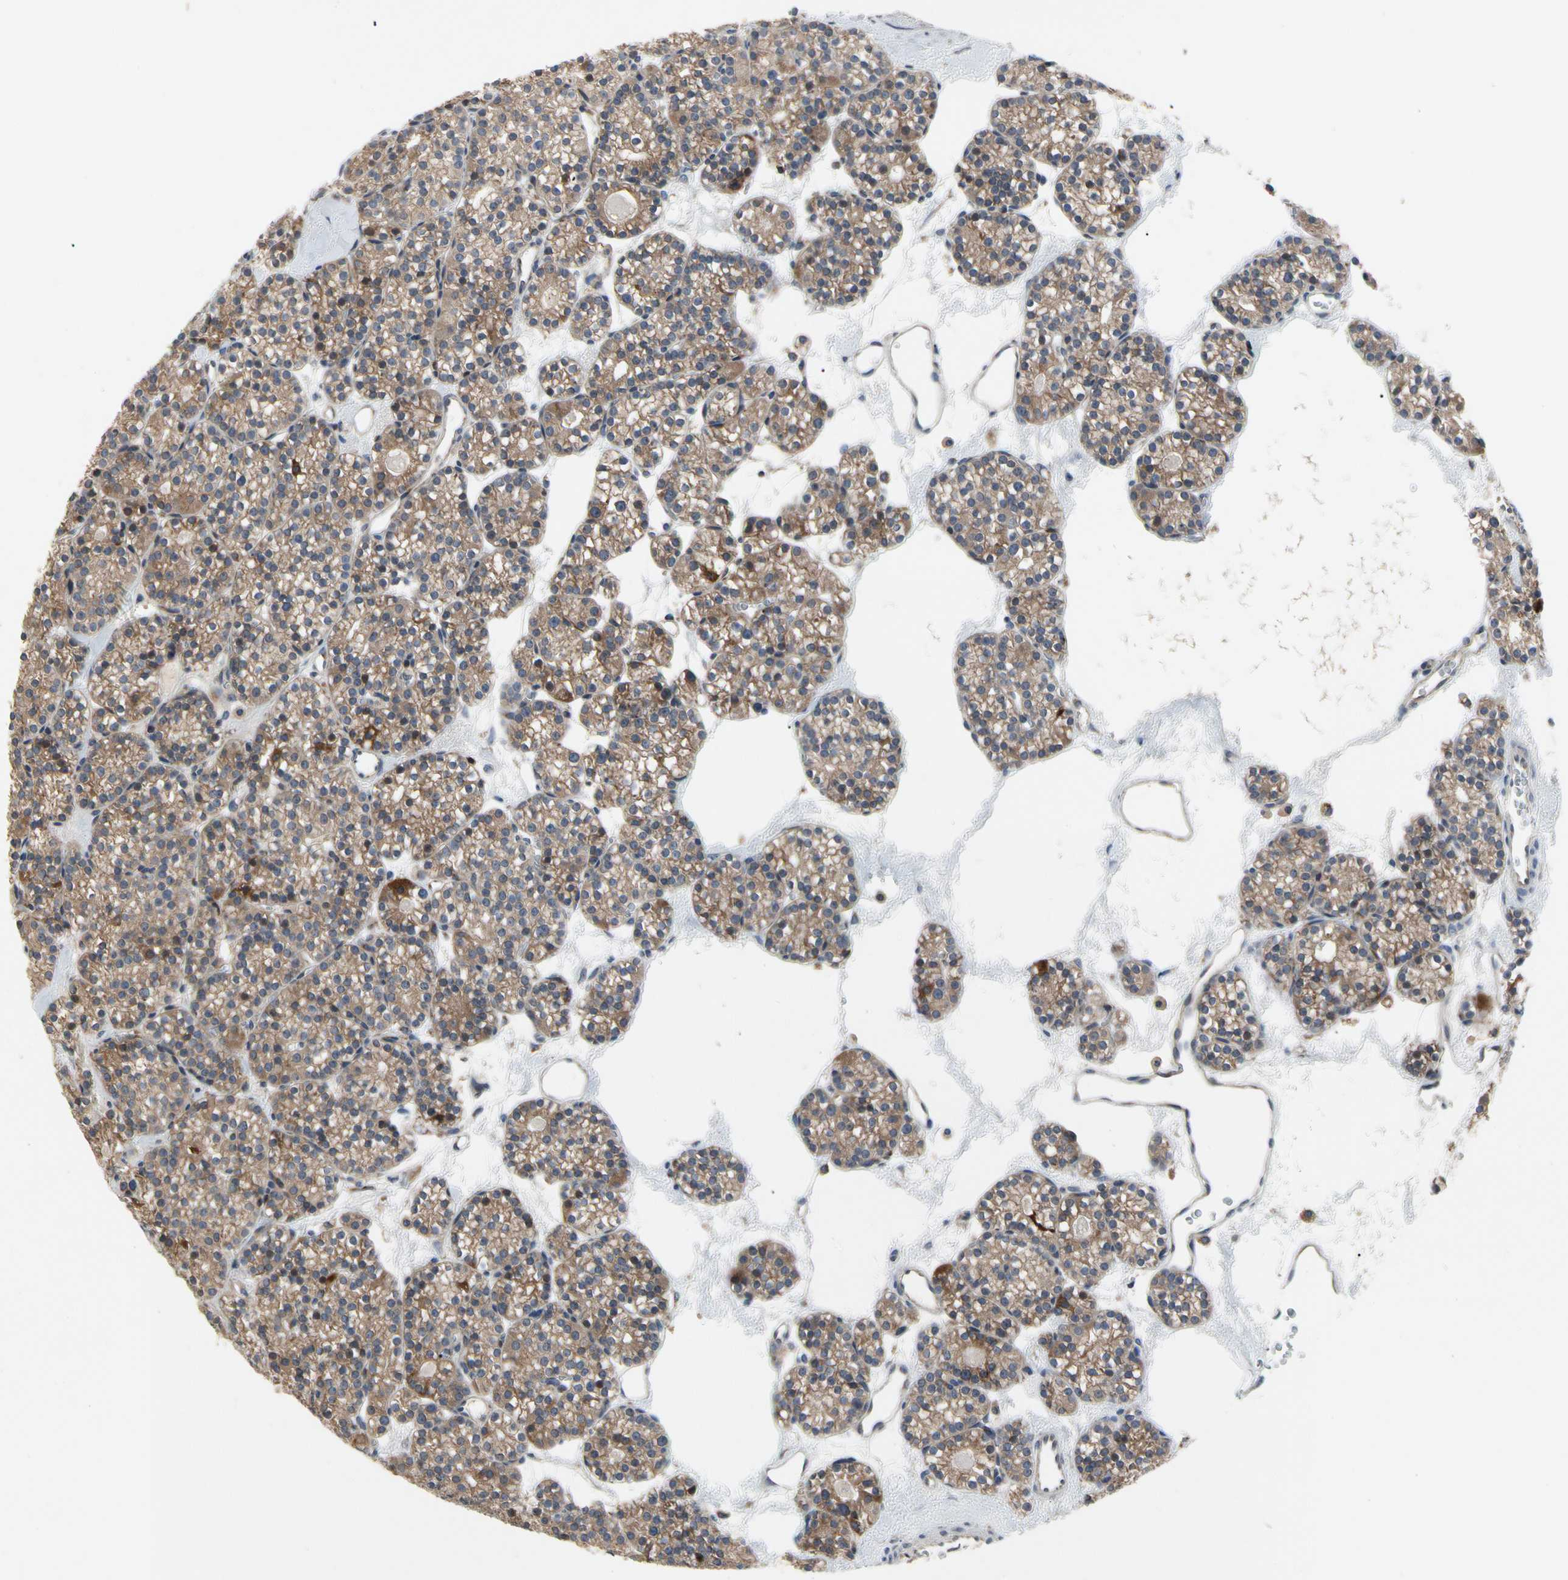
{"staining": {"intensity": "weak", "quantity": ">75%", "location": "cytoplasmic/membranous"}, "tissue": "parathyroid gland", "cell_type": "Glandular cells", "image_type": "normal", "snomed": [{"axis": "morphology", "description": "Normal tissue, NOS"}, {"axis": "topography", "description": "Parathyroid gland"}], "caption": "Immunohistochemistry of normal human parathyroid gland reveals low levels of weak cytoplasmic/membranous staining in approximately >75% of glandular cells. The protein is stained brown, and the nuclei are stained in blue (DAB IHC with brightfield microscopy, high magnification).", "gene": "MMEL1", "patient": {"sex": "female", "age": 64}}